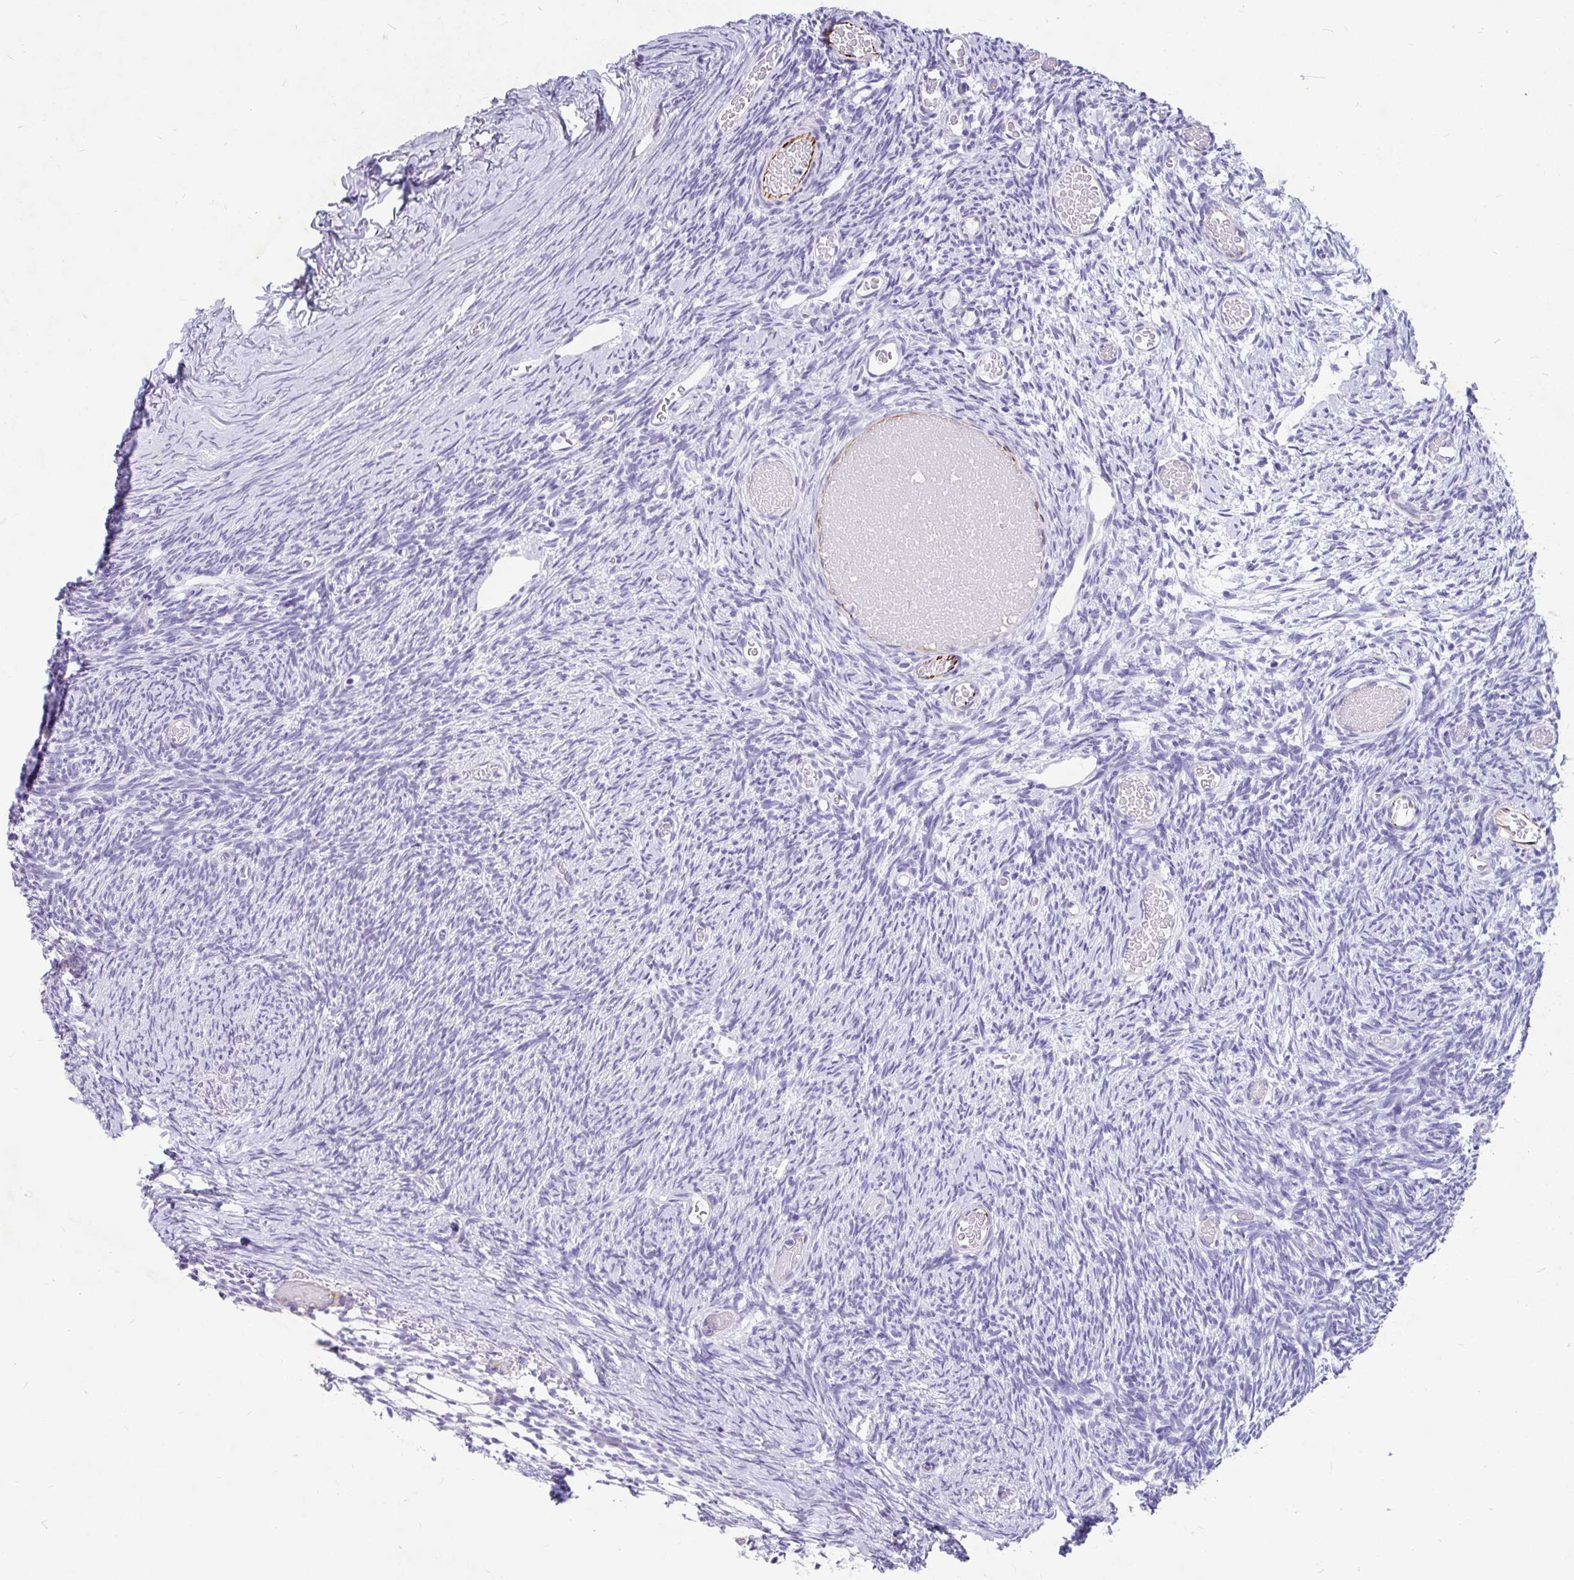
{"staining": {"intensity": "negative", "quantity": "none", "location": "none"}, "tissue": "ovary", "cell_type": "Follicle cells", "image_type": "normal", "snomed": [{"axis": "morphology", "description": "Normal tissue, NOS"}, {"axis": "topography", "description": "Ovary"}], "caption": "This is an IHC image of benign ovary. There is no staining in follicle cells.", "gene": "EML5", "patient": {"sex": "female", "age": 39}}